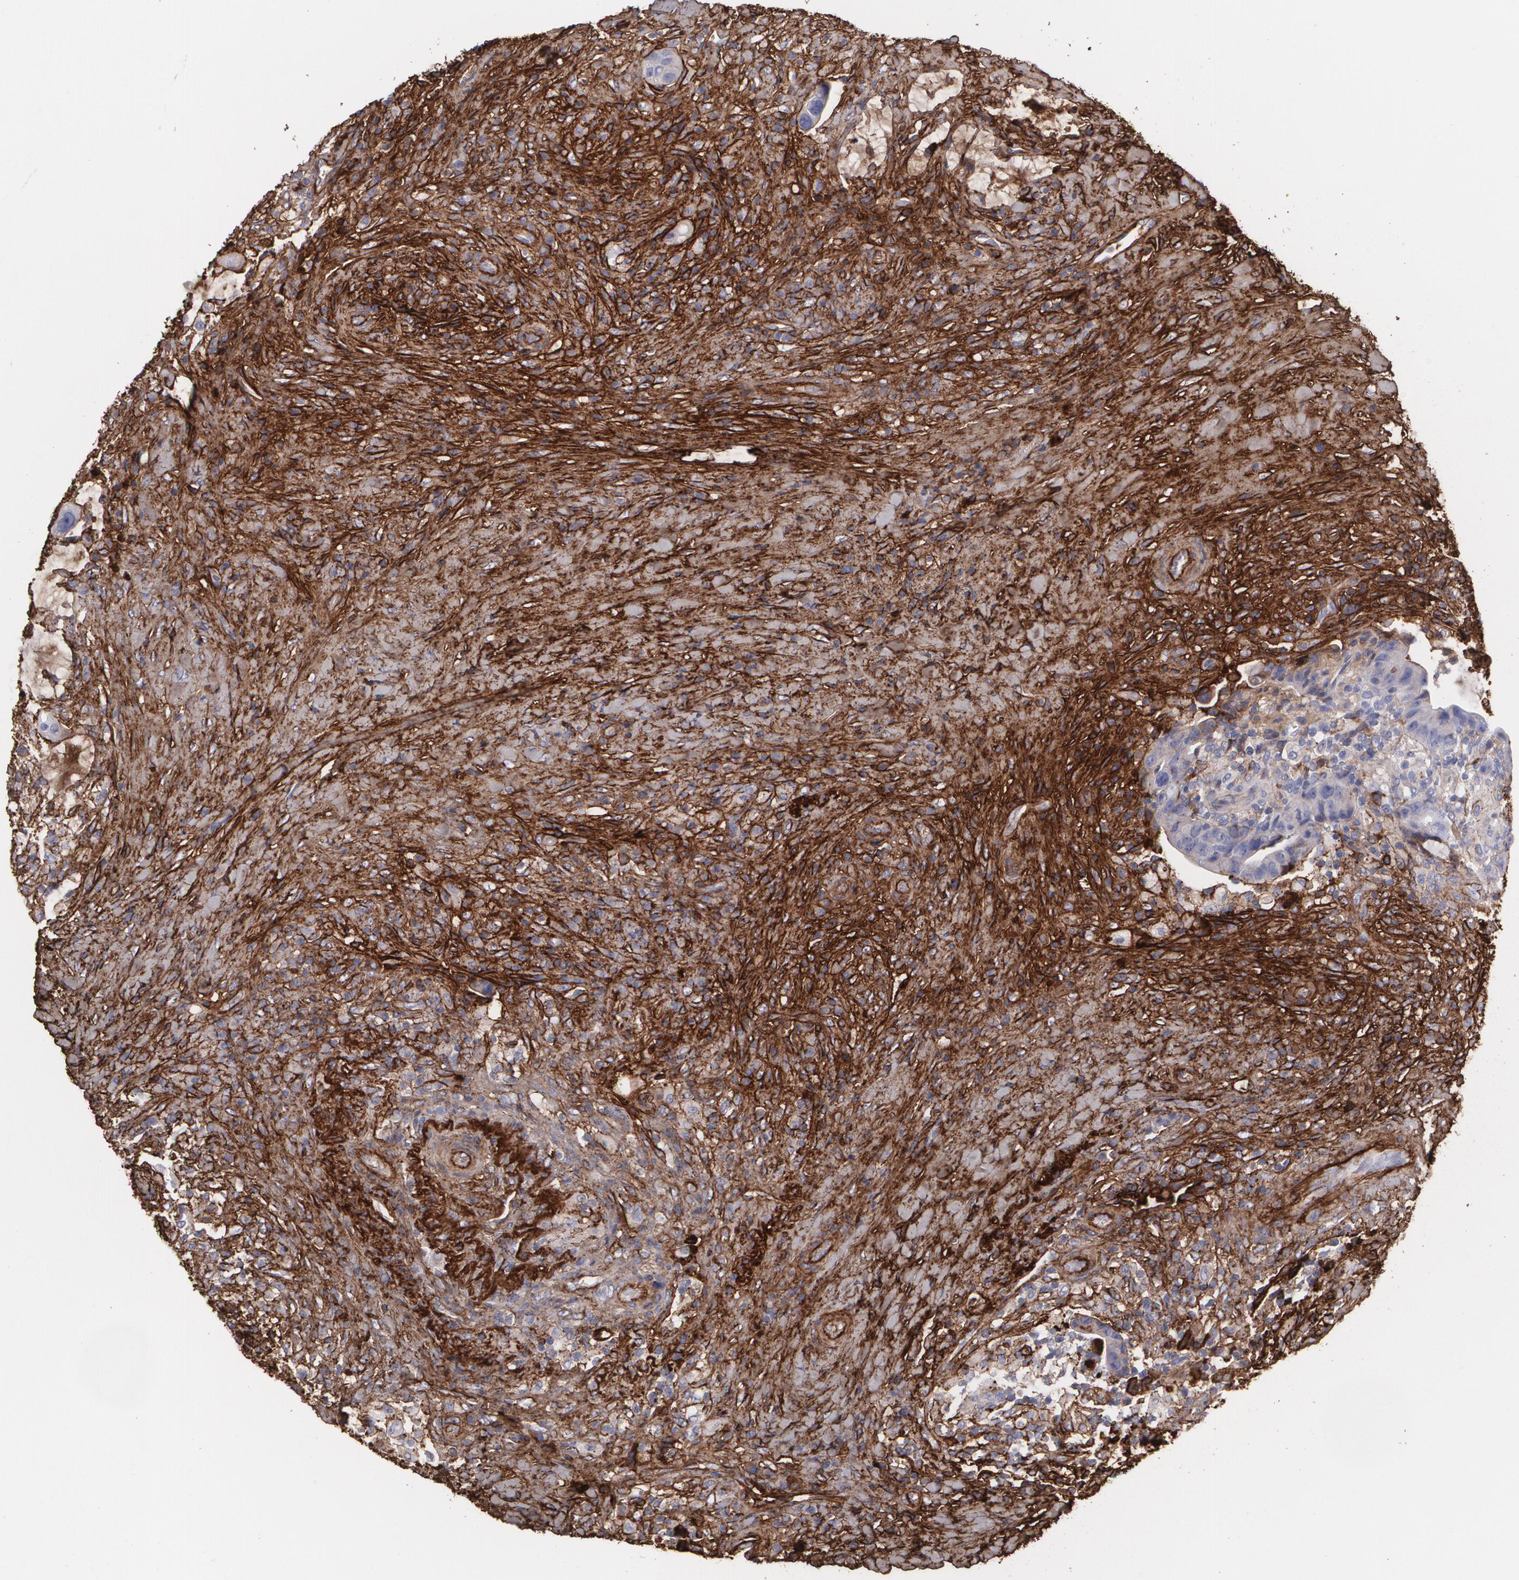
{"staining": {"intensity": "moderate", "quantity": ">75%", "location": "cytoplasmic/membranous"}, "tissue": "colorectal cancer", "cell_type": "Tumor cells", "image_type": "cancer", "snomed": [{"axis": "morphology", "description": "Adenocarcinoma, NOS"}, {"axis": "topography", "description": "Rectum"}], "caption": "IHC staining of adenocarcinoma (colorectal), which shows medium levels of moderate cytoplasmic/membranous expression in approximately >75% of tumor cells indicating moderate cytoplasmic/membranous protein positivity. The staining was performed using DAB (brown) for protein detection and nuclei were counterstained in hematoxylin (blue).", "gene": "FBLN1", "patient": {"sex": "female", "age": 71}}